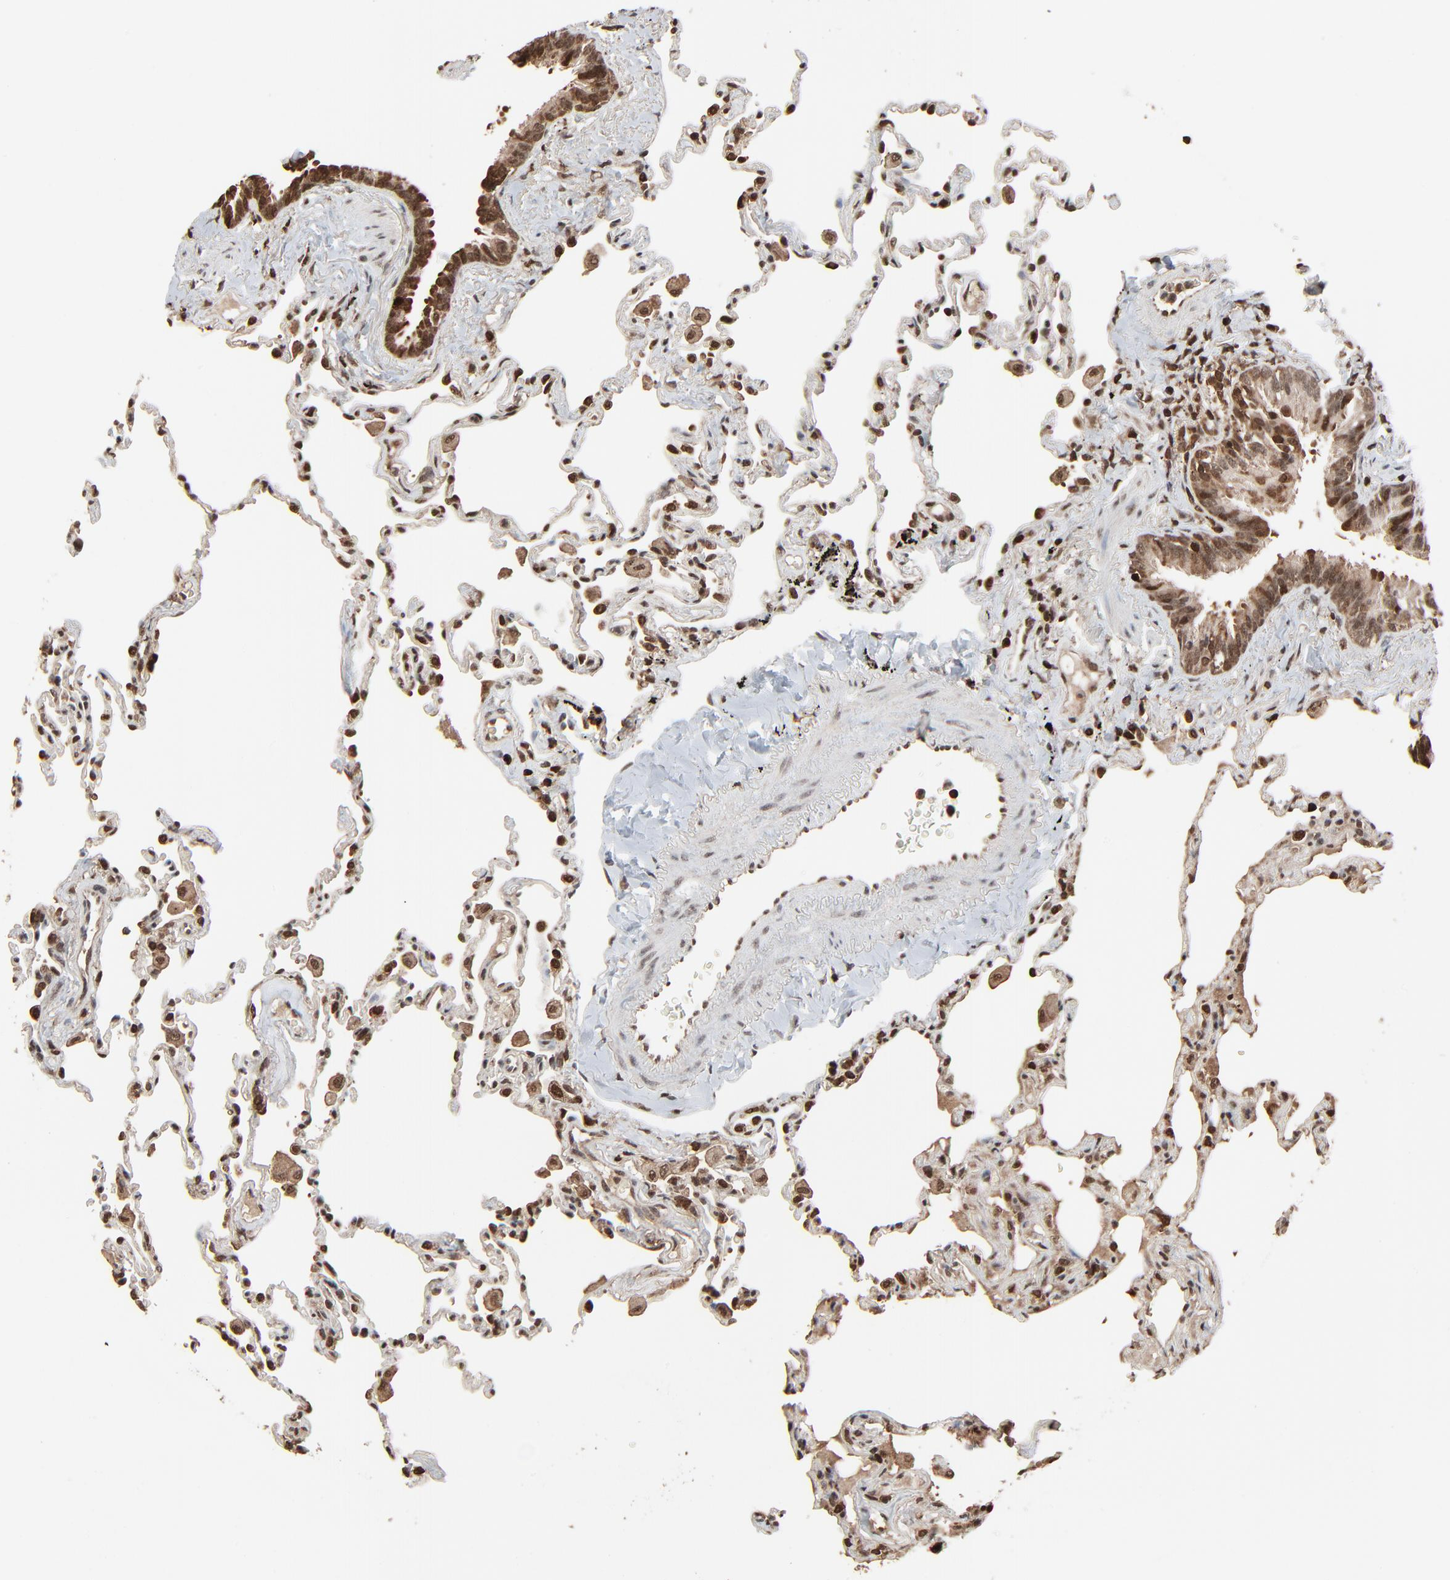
{"staining": {"intensity": "strong", "quantity": ">75%", "location": "nuclear"}, "tissue": "lung", "cell_type": "Alveolar cells", "image_type": "normal", "snomed": [{"axis": "morphology", "description": "Normal tissue, NOS"}, {"axis": "topography", "description": "Lung"}], "caption": "Lung stained with DAB (3,3'-diaminobenzidine) immunohistochemistry (IHC) displays high levels of strong nuclear staining in approximately >75% of alveolar cells.", "gene": "RPS6KA3", "patient": {"sex": "male", "age": 59}}